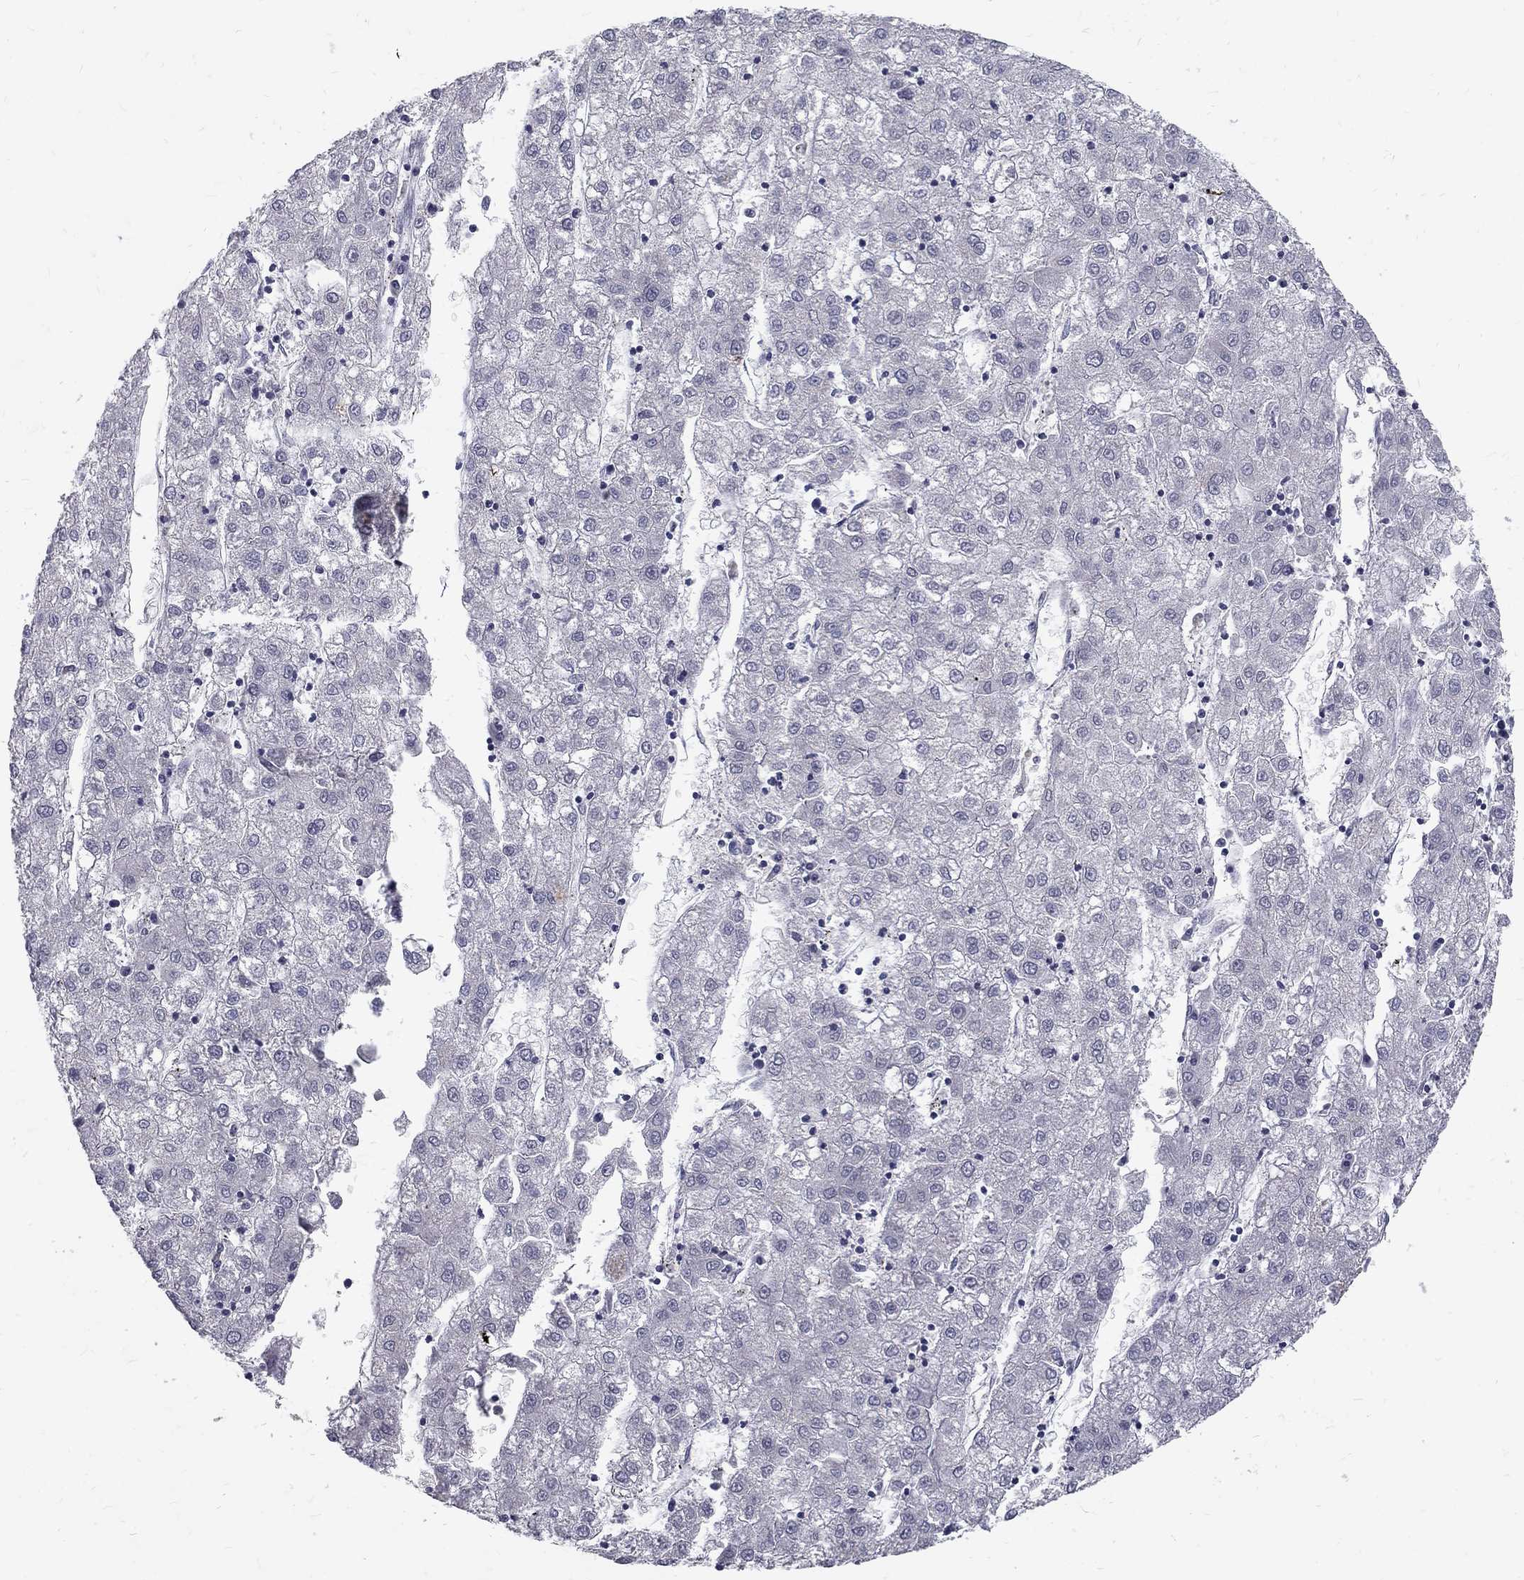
{"staining": {"intensity": "negative", "quantity": "none", "location": "none"}, "tissue": "liver cancer", "cell_type": "Tumor cells", "image_type": "cancer", "snomed": [{"axis": "morphology", "description": "Carcinoma, Hepatocellular, NOS"}, {"axis": "topography", "description": "Liver"}], "caption": "High magnification brightfield microscopy of liver cancer stained with DAB (brown) and counterstained with hematoxylin (blue): tumor cells show no significant staining.", "gene": "NOS1", "patient": {"sex": "male", "age": 72}}